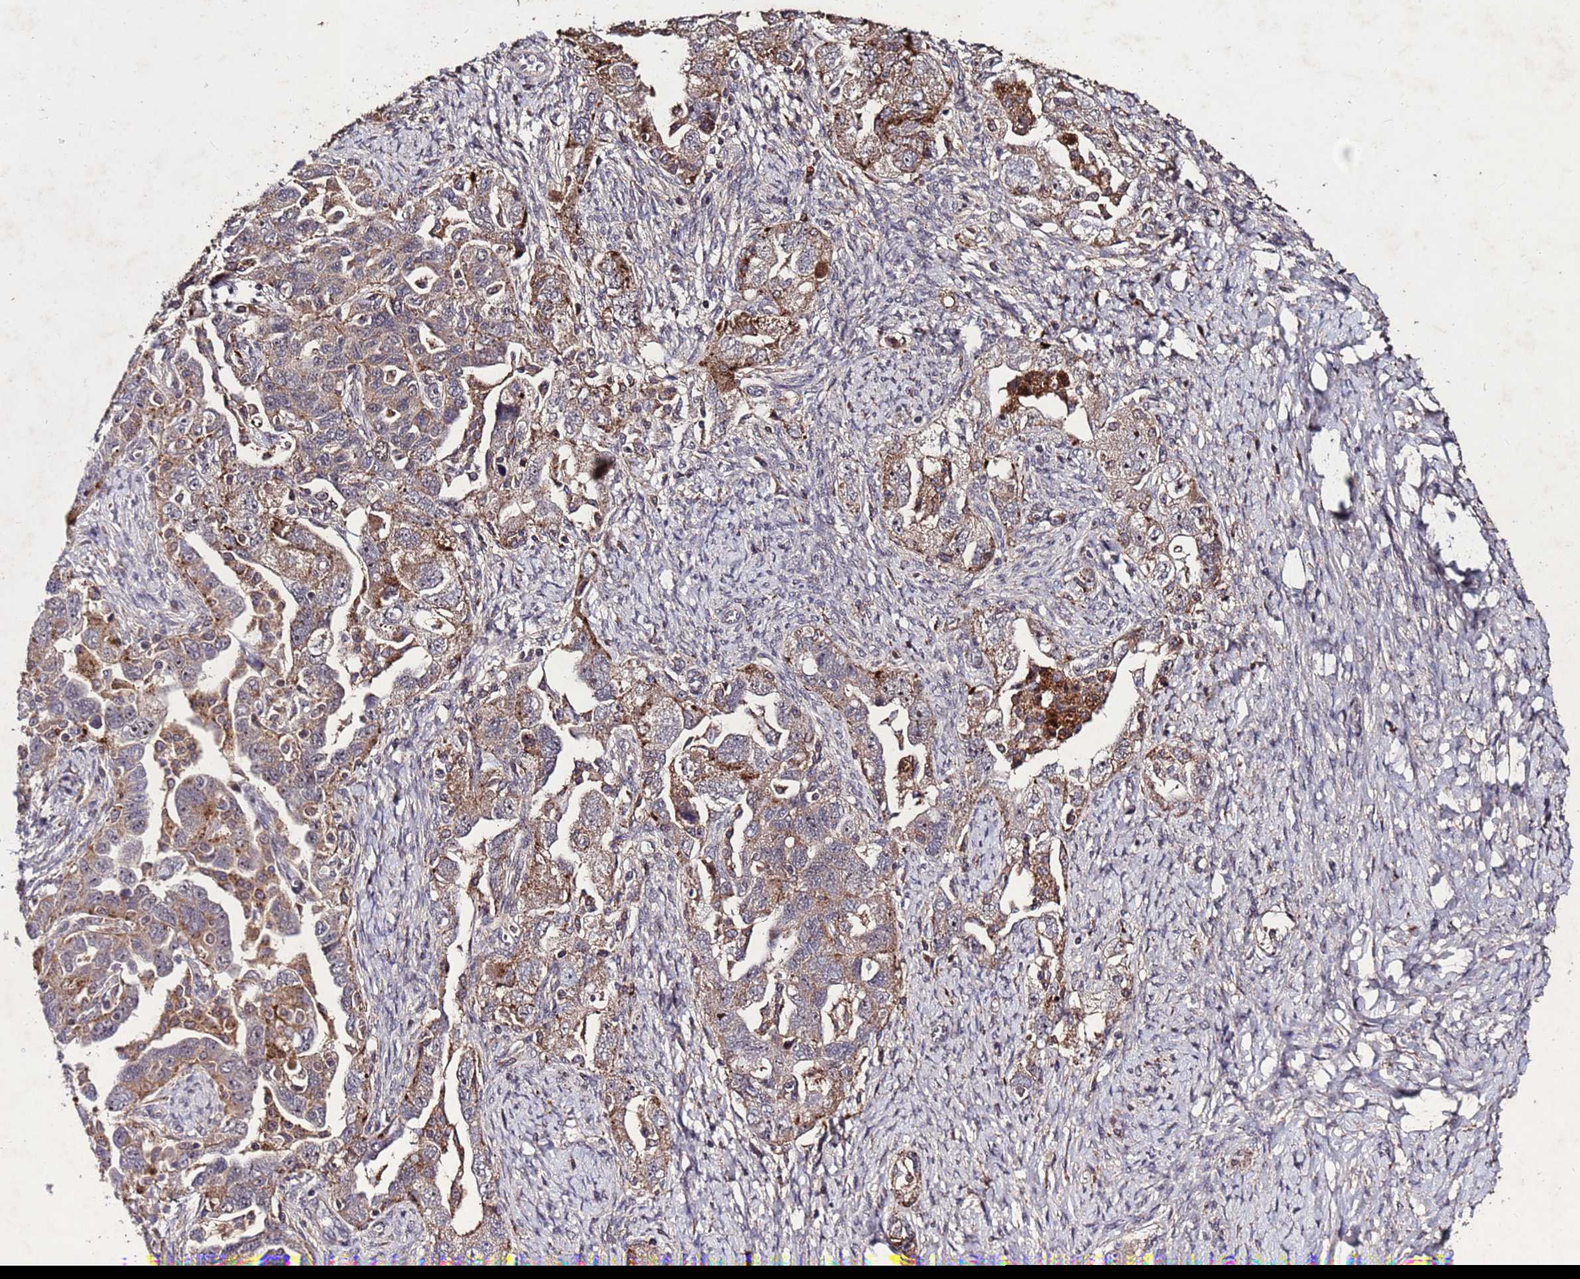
{"staining": {"intensity": "moderate", "quantity": ">75%", "location": "cytoplasmic/membranous"}, "tissue": "ovarian cancer", "cell_type": "Tumor cells", "image_type": "cancer", "snomed": [{"axis": "morphology", "description": "Carcinoma, NOS"}, {"axis": "morphology", "description": "Cystadenocarcinoma, serous, NOS"}, {"axis": "topography", "description": "Ovary"}], "caption": "There is medium levels of moderate cytoplasmic/membranous expression in tumor cells of ovarian cancer, as demonstrated by immunohistochemical staining (brown color).", "gene": "TOR4A", "patient": {"sex": "female", "age": 69}}